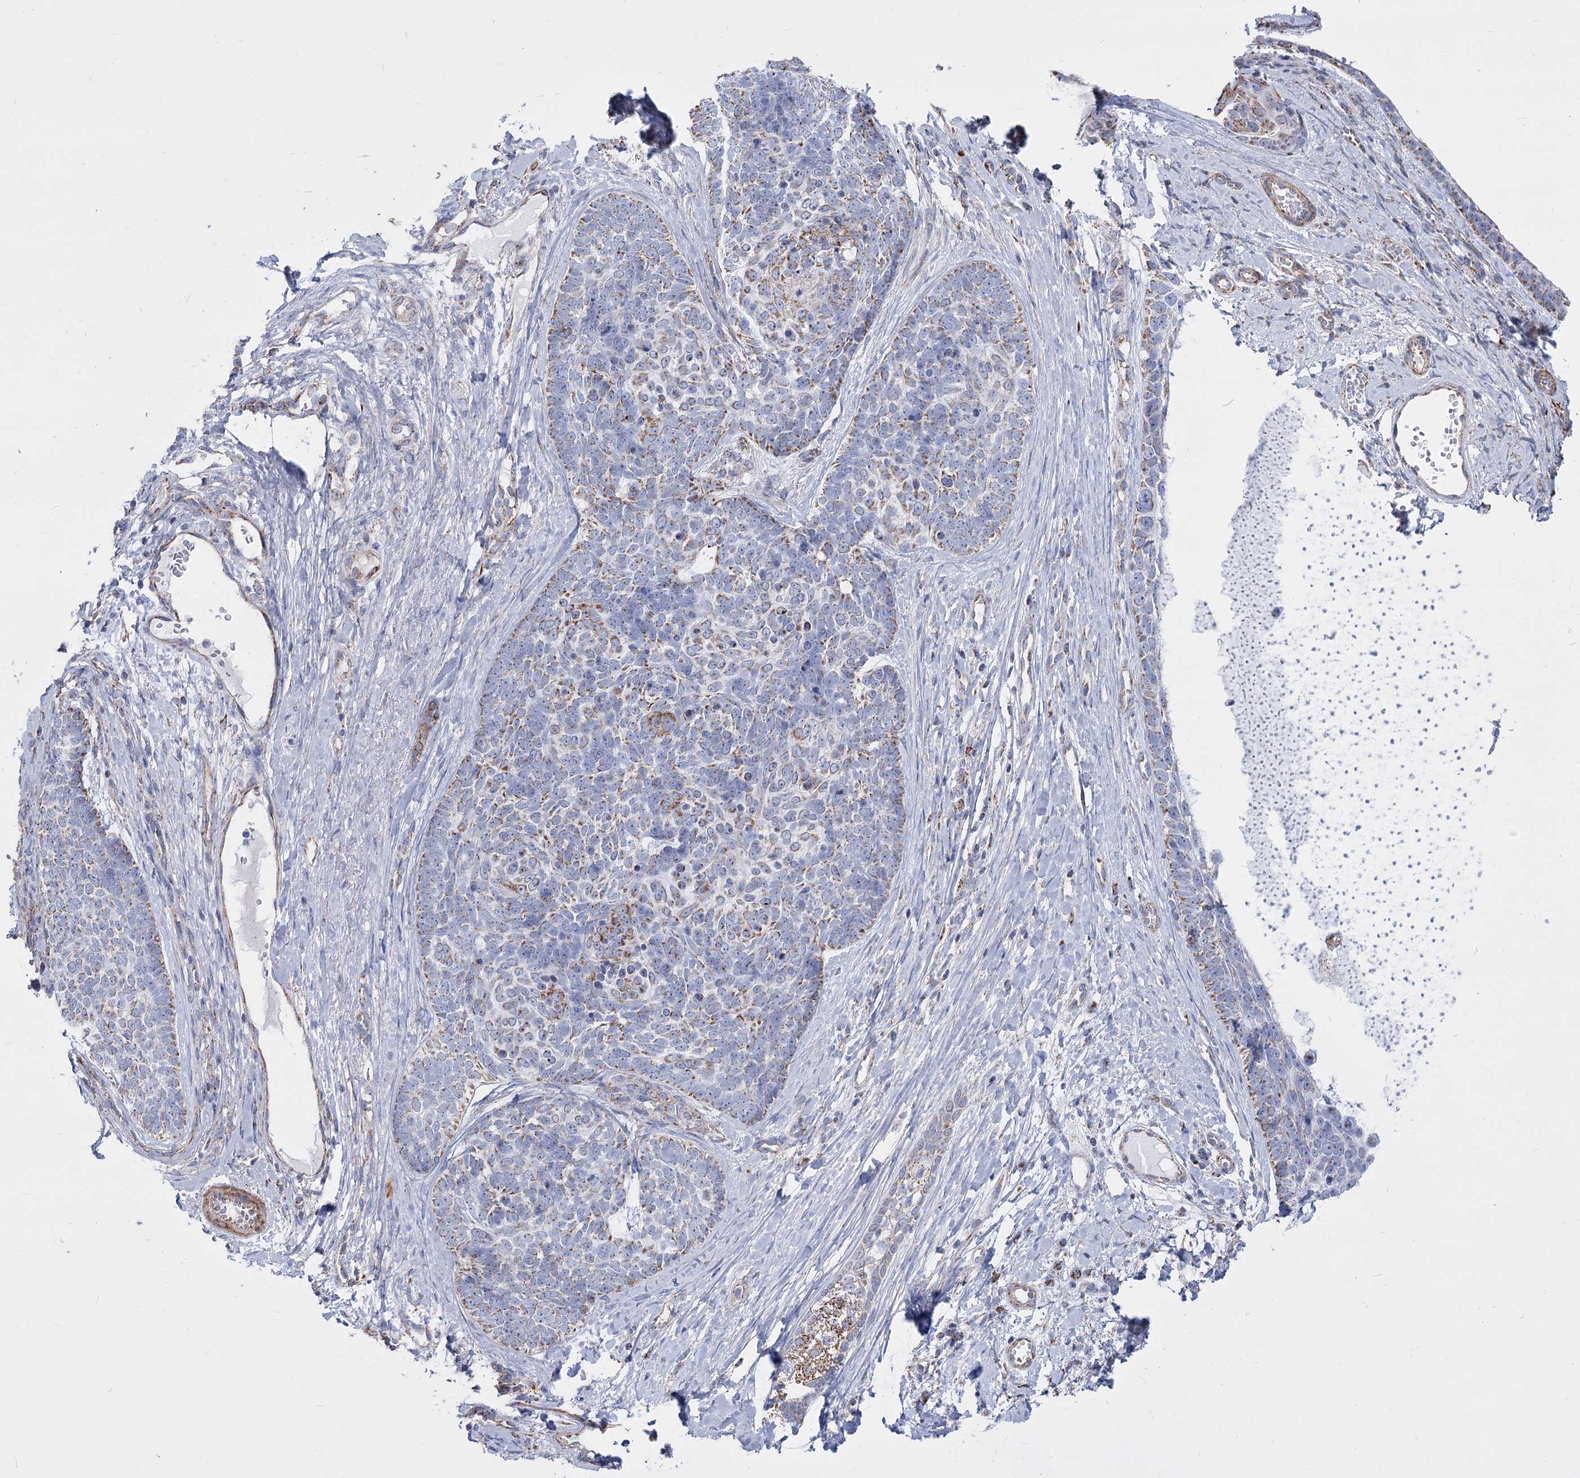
{"staining": {"intensity": "moderate", "quantity": "<25%", "location": "cytoplasmic/membranous"}, "tissue": "skin cancer", "cell_type": "Tumor cells", "image_type": "cancer", "snomed": [{"axis": "morphology", "description": "Basal cell carcinoma"}, {"axis": "topography", "description": "Skin"}], "caption": "Immunohistochemistry histopathology image of skin basal cell carcinoma stained for a protein (brown), which exhibits low levels of moderate cytoplasmic/membranous expression in about <25% of tumor cells.", "gene": "PDHB", "patient": {"sex": "female", "age": 81}}